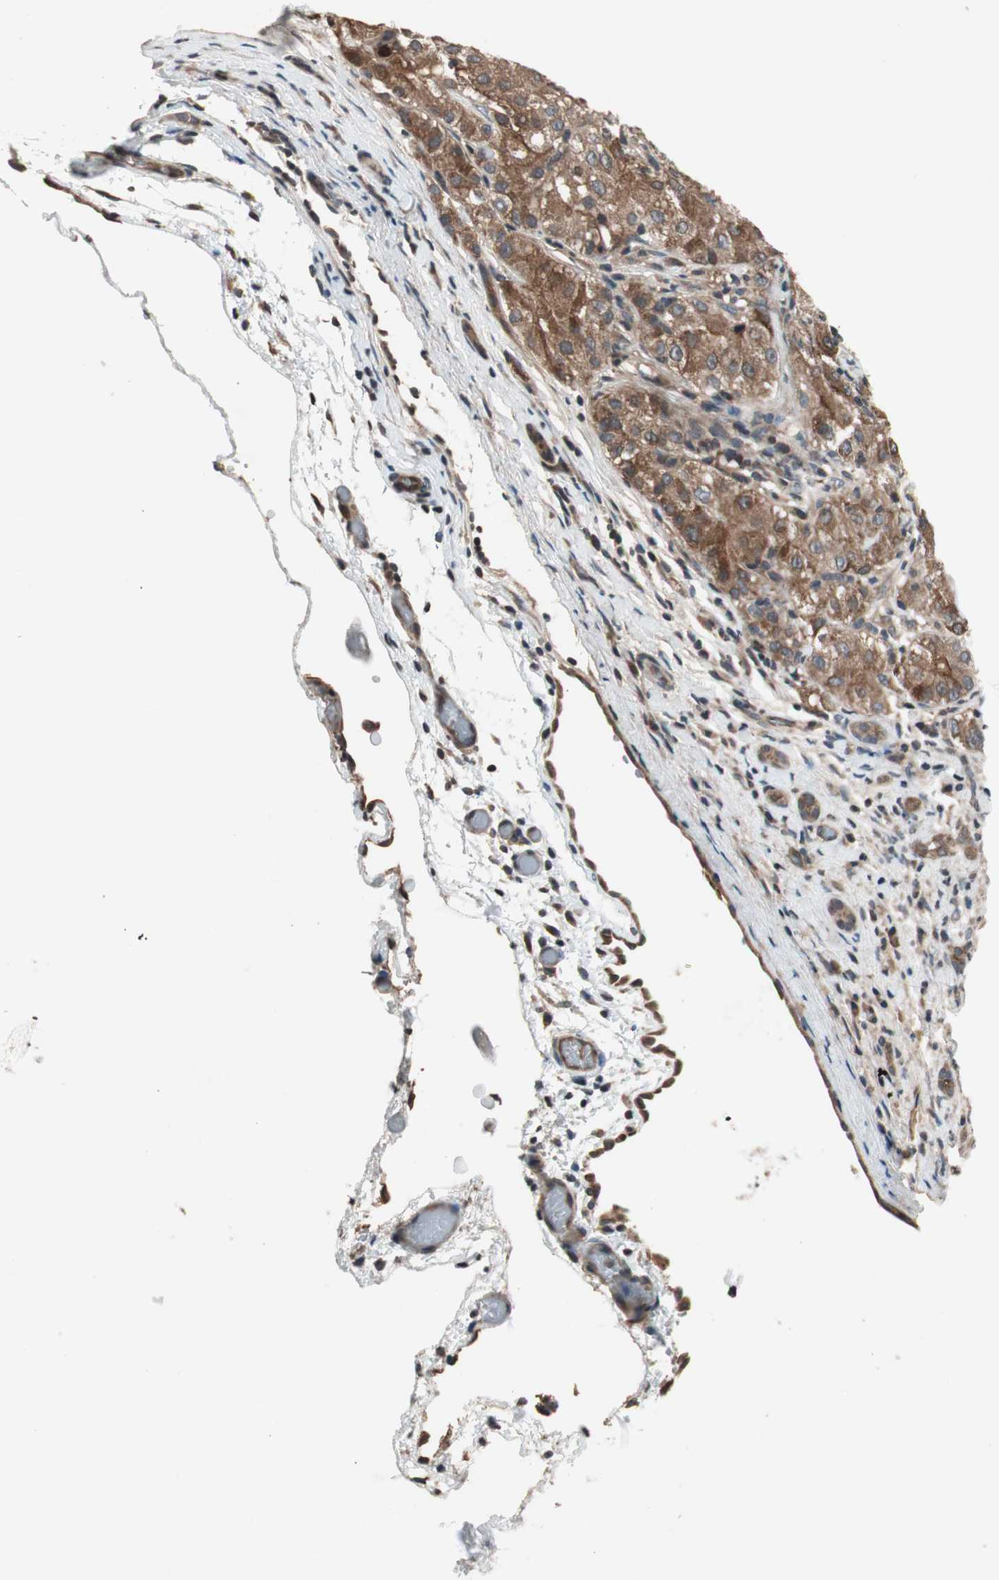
{"staining": {"intensity": "moderate", "quantity": ">75%", "location": "cytoplasmic/membranous"}, "tissue": "liver cancer", "cell_type": "Tumor cells", "image_type": "cancer", "snomed": [{"axis": "morphology", "description": "Carcinoma, Hepatocellular, NOS"}, {"axis": "topography", "description": "Liver"}], "caption": "Human hepatocellular carcinoma (liver) stained with a protein marker shows moderate staining in tumor cells.", "gene": "GCLM", "patient": {"sex": "male", "age": 80}}